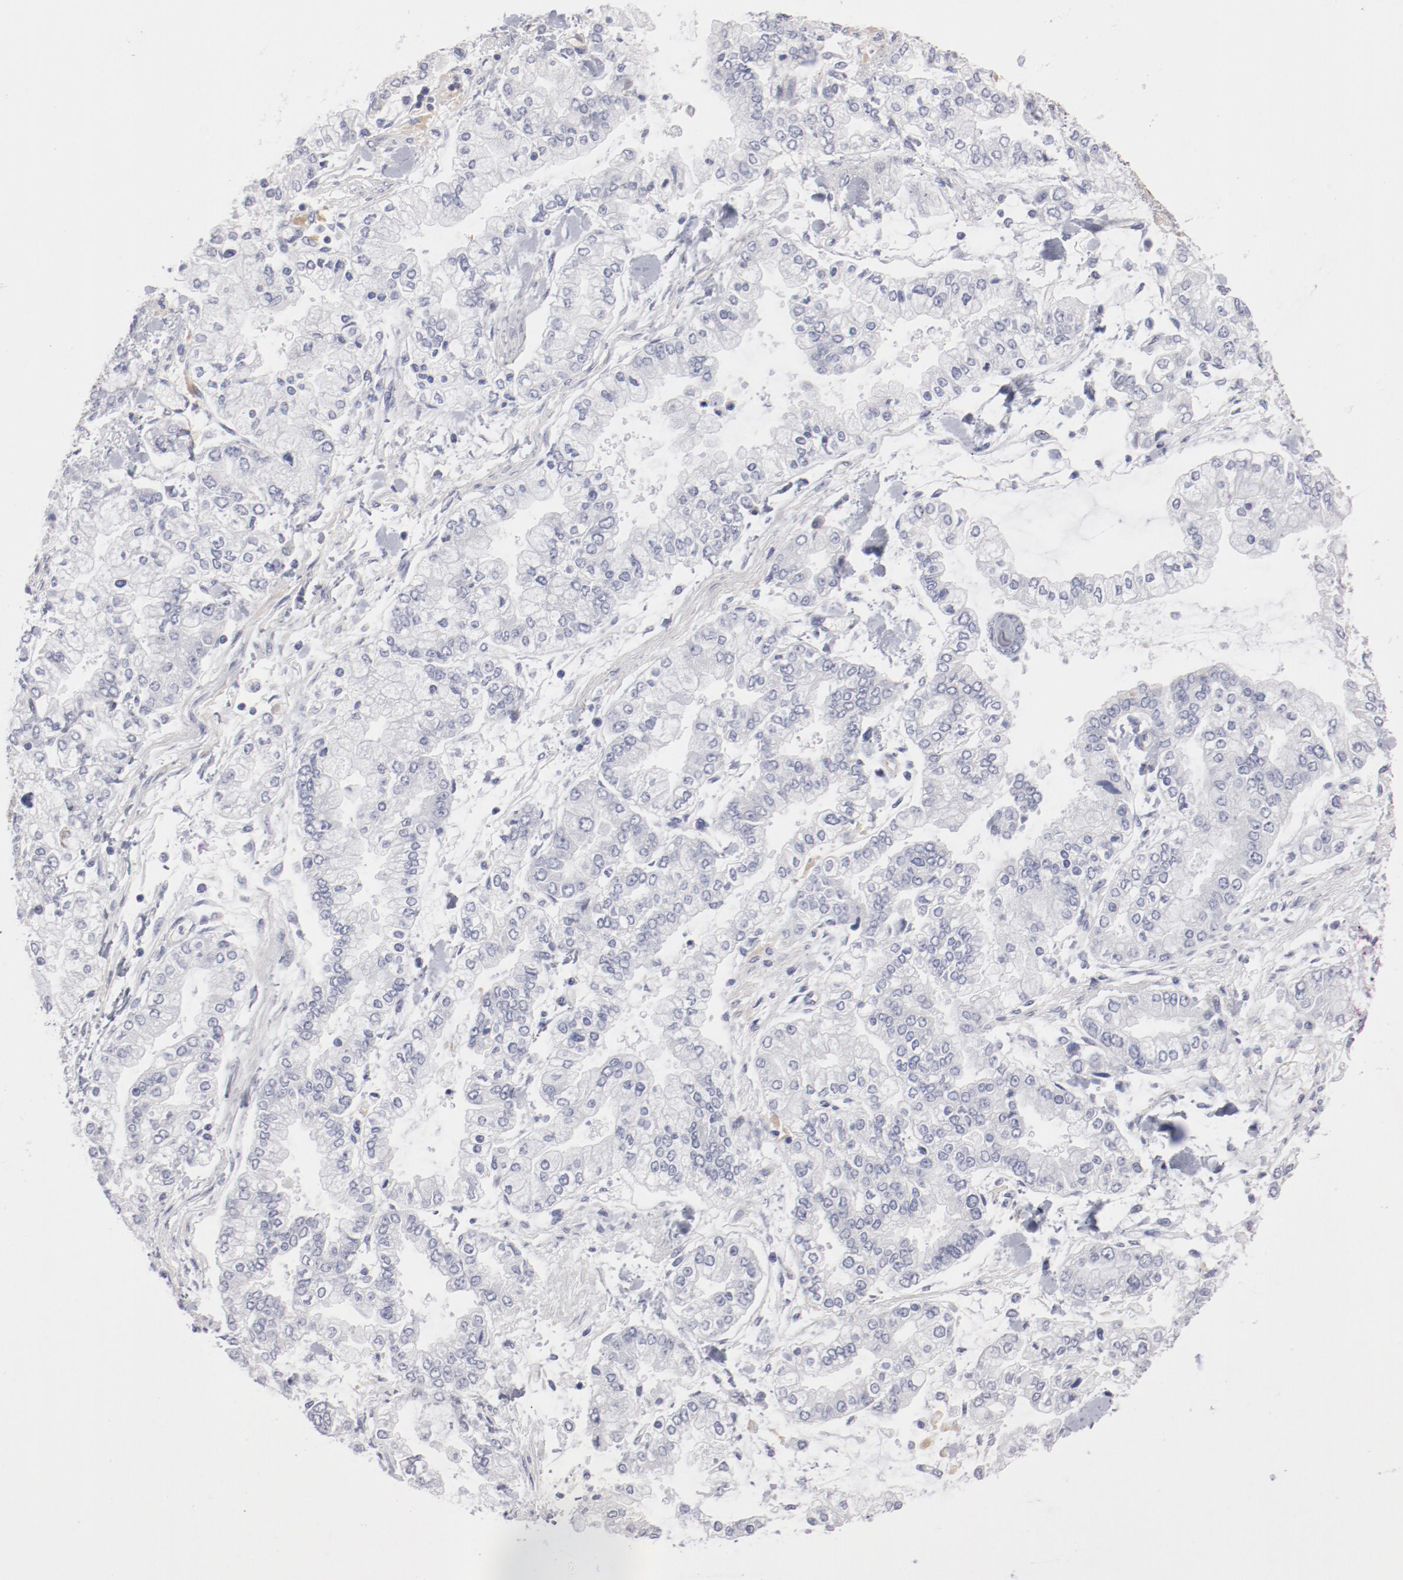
{"staining": {"intensity": "negative", "quantity": "none", "location": "none"}, "tissue": "stomach cancer", "cell_type": "Tumor cells", "image_type": "cancer", "snomed": [{"axis": "morphology", "description": "Normal tissue, NOS"}, {"axis": "morphology", "description": "Adenocarcinoma, NOS"}, {"axis": "topography", "description": "Stomach, upper"}, {"axis": "topography", "description": "Stomach"}], "caption": "Immunohistochemistry (IHC) image of human stomach cancer (adenocarcinoma) stained for a protein (brown), which reveals no expression in tumor cells. (Brightfield microscopy of DAB IHC at high magnification).", "gene": "LAX1", "patient": {"sex": "male", "age": 76}}